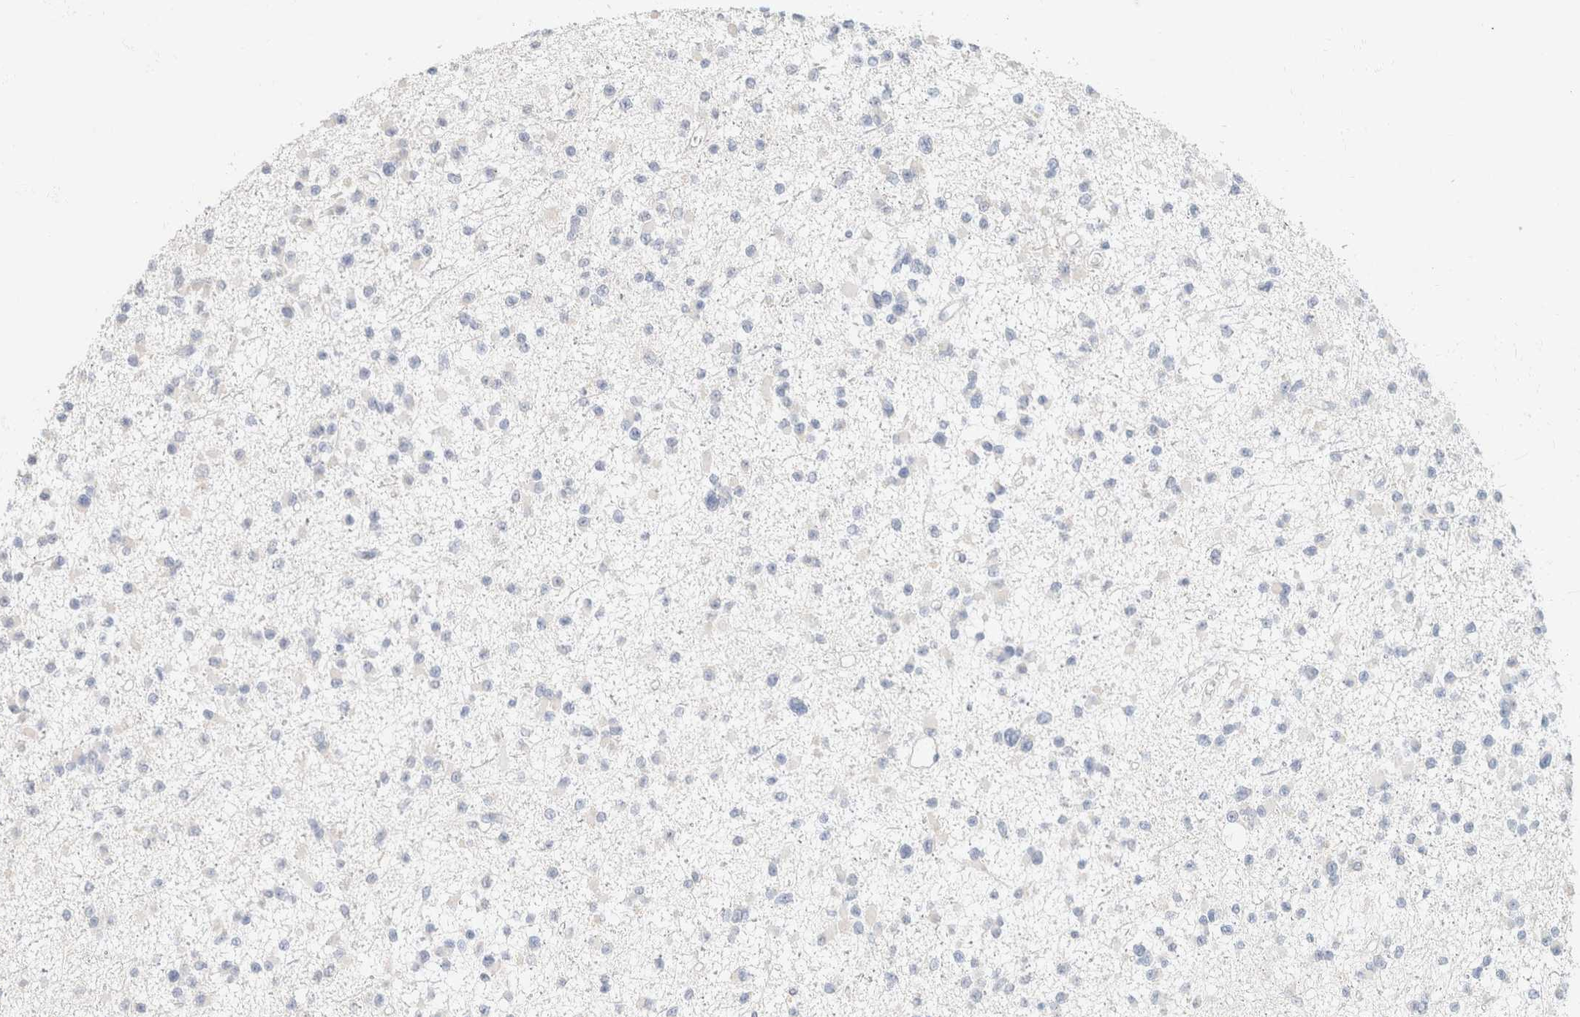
{"staining": {"intensity": "negative", "quantity": "none", "location": "none"}, "tissue": "glioma", "cell_type": "Tumor cells", "image_type": "cancer", "snomed": [{"axis": "morphology", "description": "Glioma, malignant, Low grade"}, {"axis": "topography", "description": "Brain"}], "caption": "High magnification brightfield microscopy of glioma stained with DAB (brown) and counterstained with hematoxylin (blue): tumor cells show no significant staining. (Stains: DAB immunohistochemistry (IHC) with hematoxylin counter stain, Microscopy: brightfield microscopy at high magnification).", "gene": "CA12", "patient": {"sex": "female", "age": 22}}